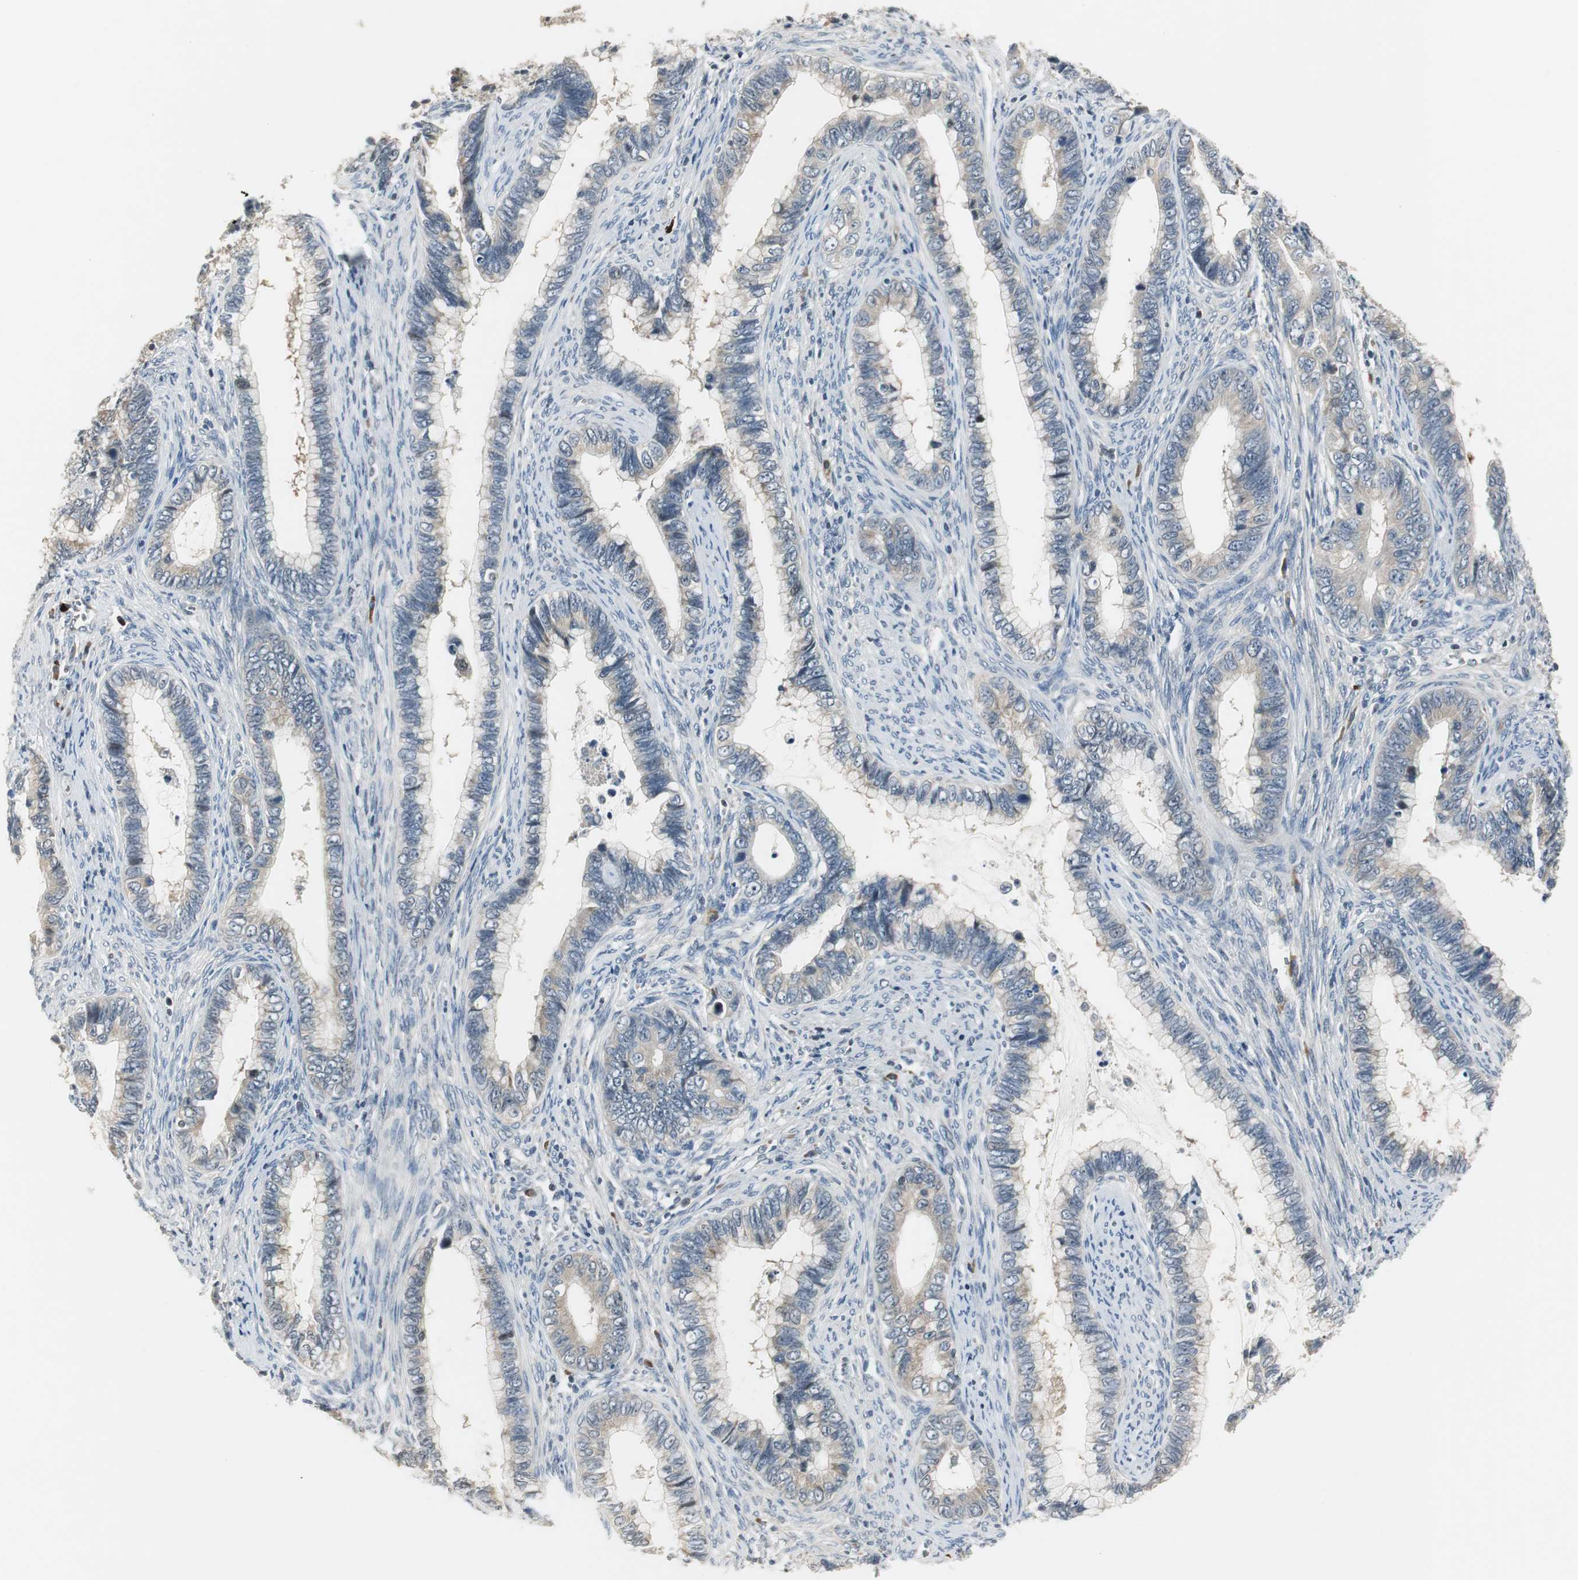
{"staining": {"intensity": "weak", "quantity": "25%-75%", "location": "cytoplasmic/membranous"}, "tissue": "cervical cancer", "cell_type": "Tumor cells", "image_type": "cancer", "snomed": [{"axis": "morphology", "description": "Adenocarcinoma, NOS"}, {"axis": "topography", "description": "Cervix"}], "caption": "This micrograph demonstrates cervical cancer stained with IHC to label a protein in brown. The cytoplasmic/membranous of tumor cells show weak positivity for the protein. Nuclei are counter-stained blue.", "gene": "CCT5", "patient": {"sex": "female", "age": 44}}